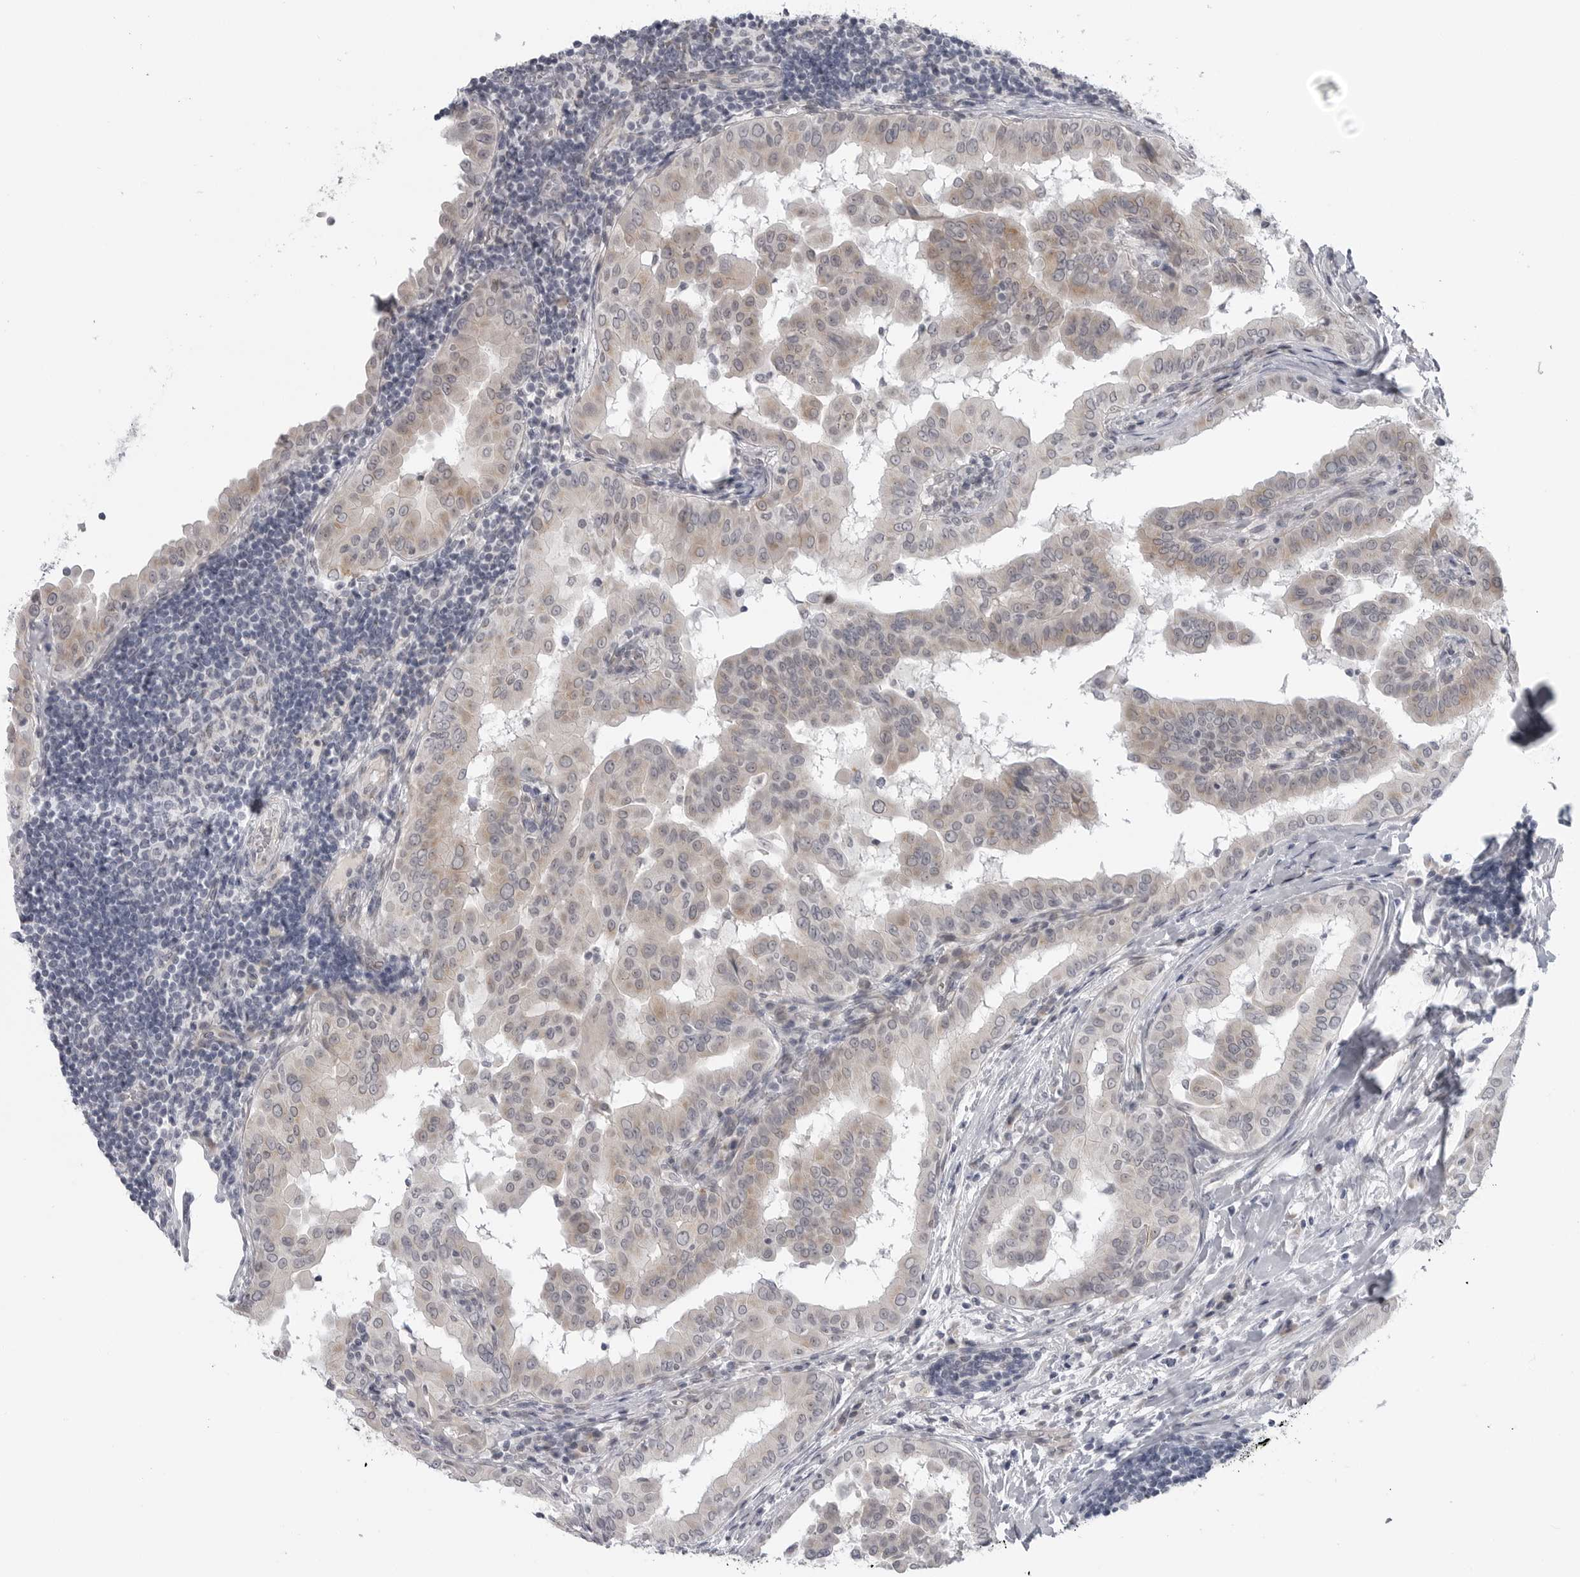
{"staining": {"intensity": "weak", "quantity": "<25%", "location": "cytoplasmic/membranous,nuclear"}, "tissue": "thyroid cancer", "cell_type": "Tumor cells", "image_type": "cancer", "snomed": [{"axis": "morphology", "description": "Papillary adenocarcinoma, NOS"}, {"axis": "topography", "description": "Thyroid gland"}], "caption": "Human papillary adenocarcinoma (thyroid) stained for a protein using immunohistochemistry shows no expression in tumor cells.", "gene": "LRRC45", "patient": {"sex": "male", "age": 33}}